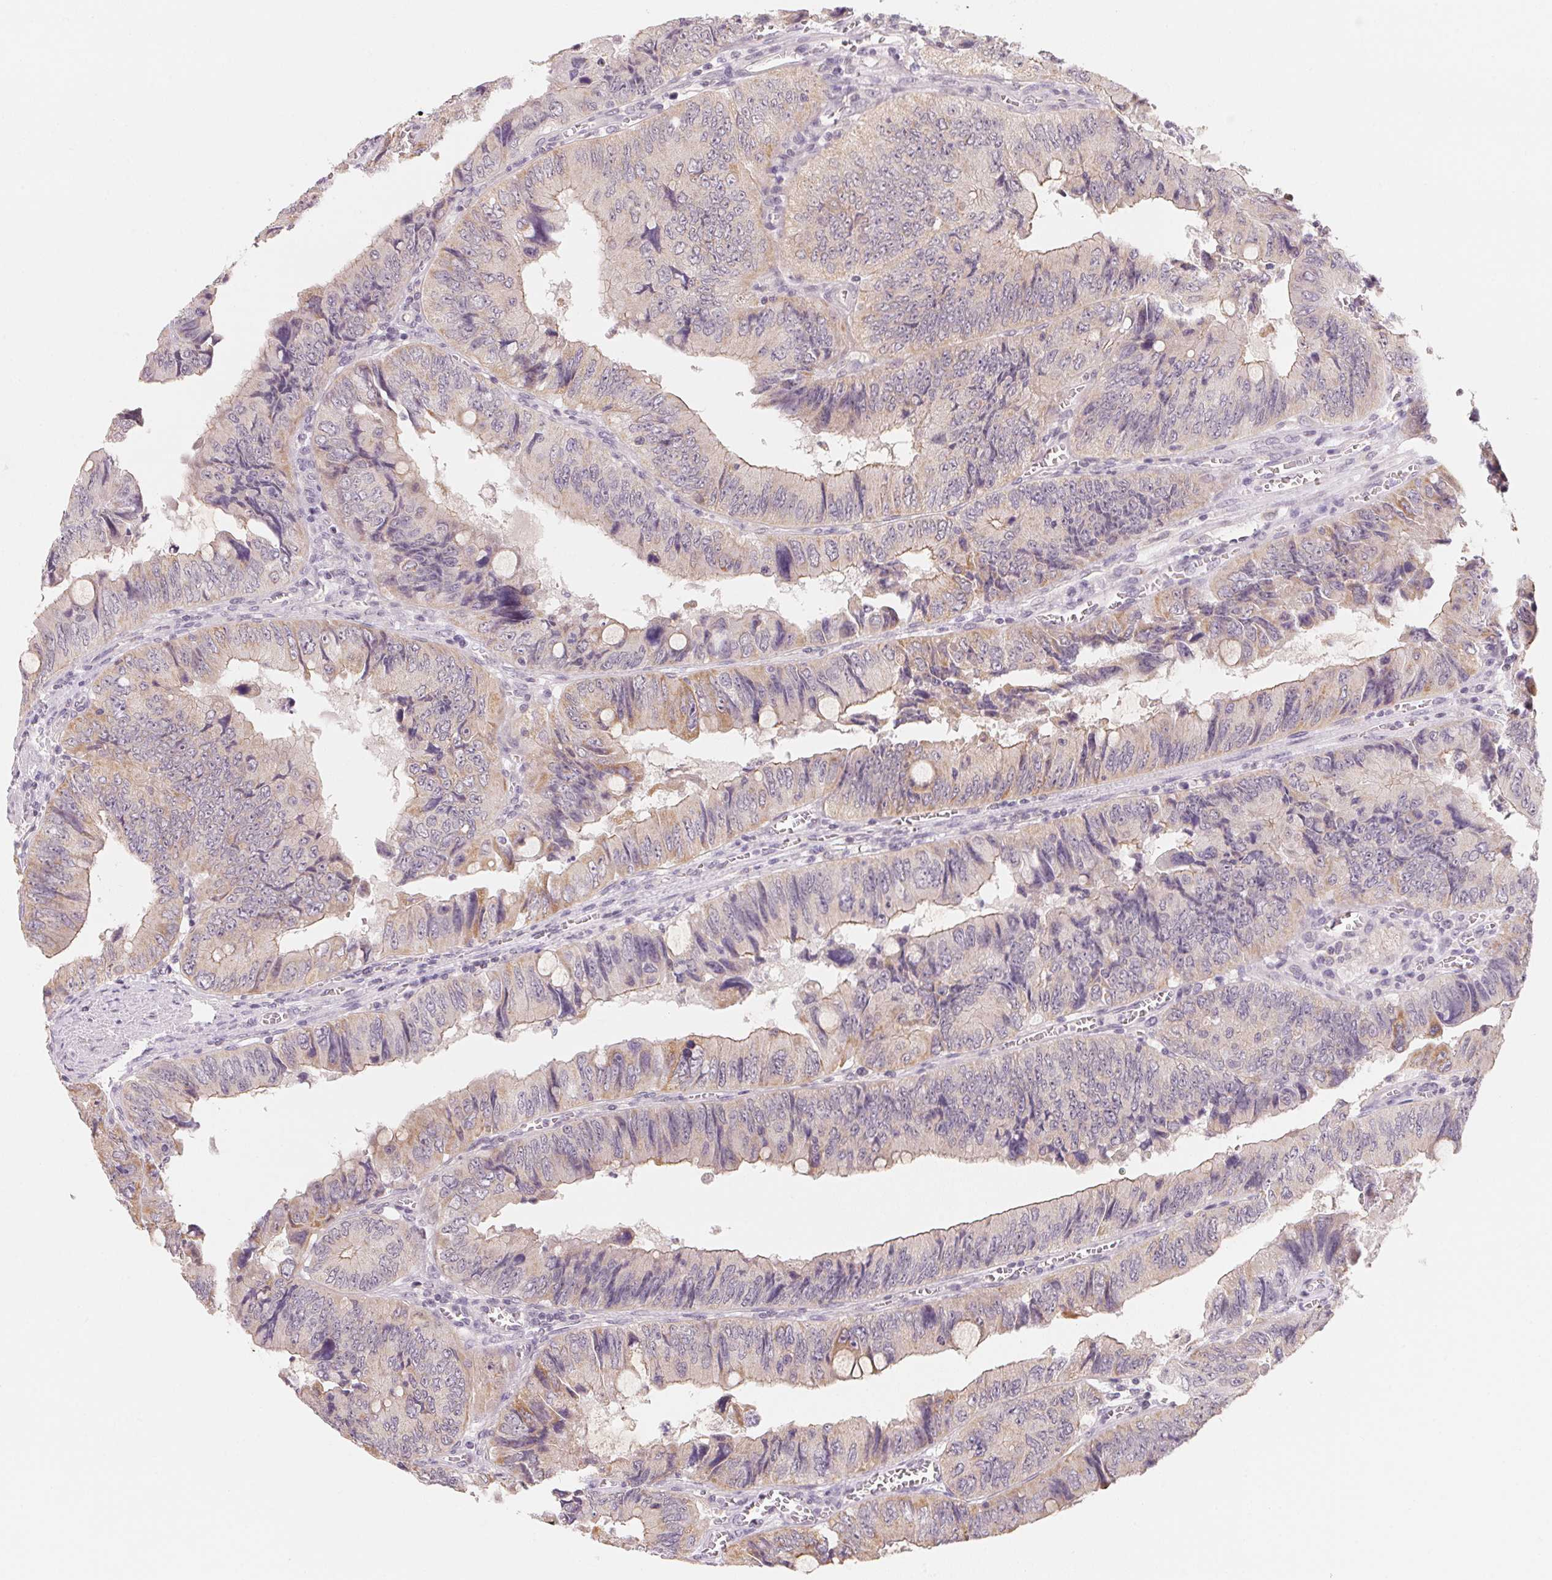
{"staining": {"intensity": "weak", "quantity": ">75%", "location": "cytoplasmic/membranous"}, "tissue": "colorectal cancer", "cell_type": "Tumor cells", "image_type": "cancer", "snomed": [{"axis": "morphology", "description": "Adenocarcinoma, NOS"}, {"axis": "topography", "description": "Colon"}], "caption": "Brown immunohistochemical staining in human colorectal adenocarcinoma displays weak cytoplasmic/membranous staining in about >75% of tumor cells.", "gene": "ANKRD31", "patient": {"sex": "female", "age": 84}}